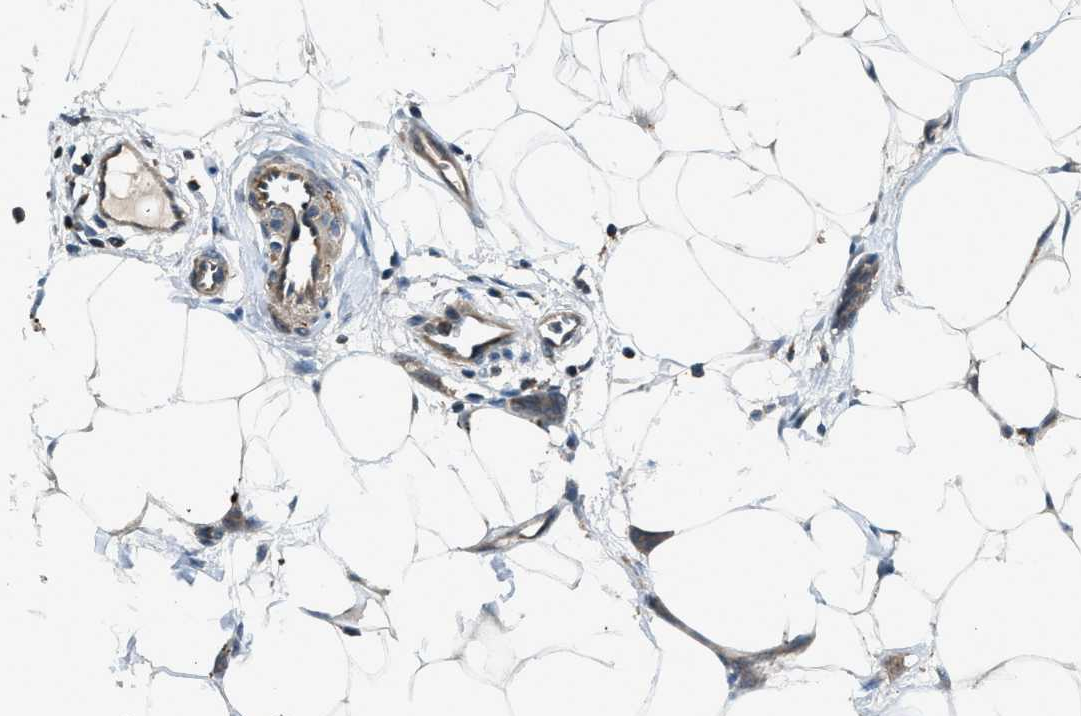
{"staining": {"intensity": "weak", "quantity": ">75%", "location": "cytoplasmic/membranous"}, "tissue": "breast cancer", "cell_type": "Tumor cells", "image_type": "cancer", "snomed": [{"axis": "morphology", "description": "Lobular carcinoma"}, {"axis": "topography", "description": "Skin"}, {"axis": "topography", "description": "Breast"}], "caption": "Protein expression analysis of human breast cancer reveals weak cytoplasmic/membranous expression in about >75% of tumor cells.", "gene": "LMLN", "patient": {"sex": "female", "age": 46}}